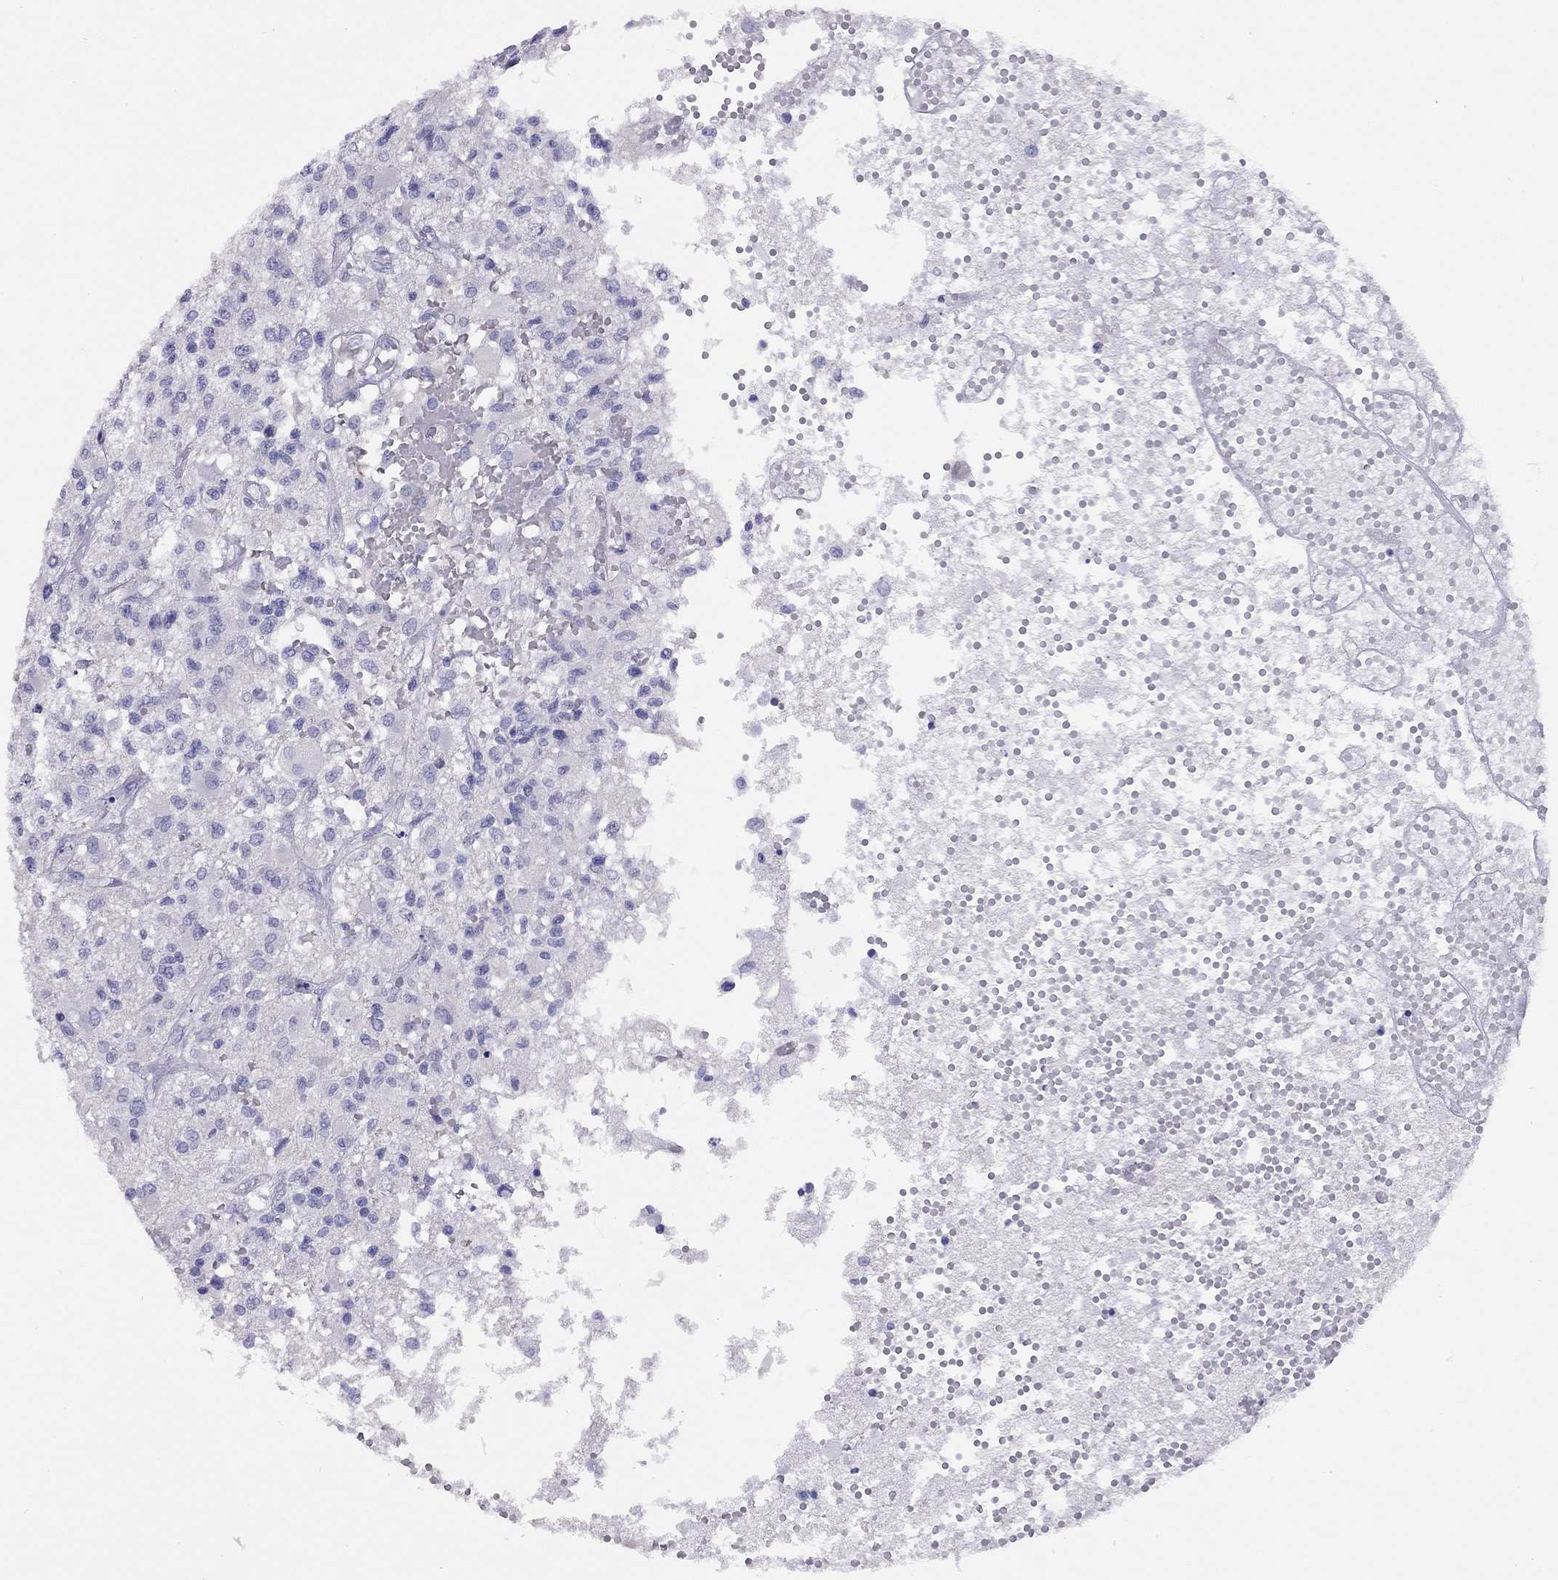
{"staining": {"intensity": "negative", "quantity": "none", "location": "none"}, "tissue": "glioma", "cell_type": "Tumor cells", "image_type": "cancer", "snomed": [{"axis": "morphology", "description": "Glioma, malignant, High grade"}, {"axis": "topography", "description": "Brain"}], "caption": "Glioma was stained to show a protein in brown. There is no significant expression in tumor cells.", "gene": "LRIT2", "patient": {"sex": "female", "age": 63}}